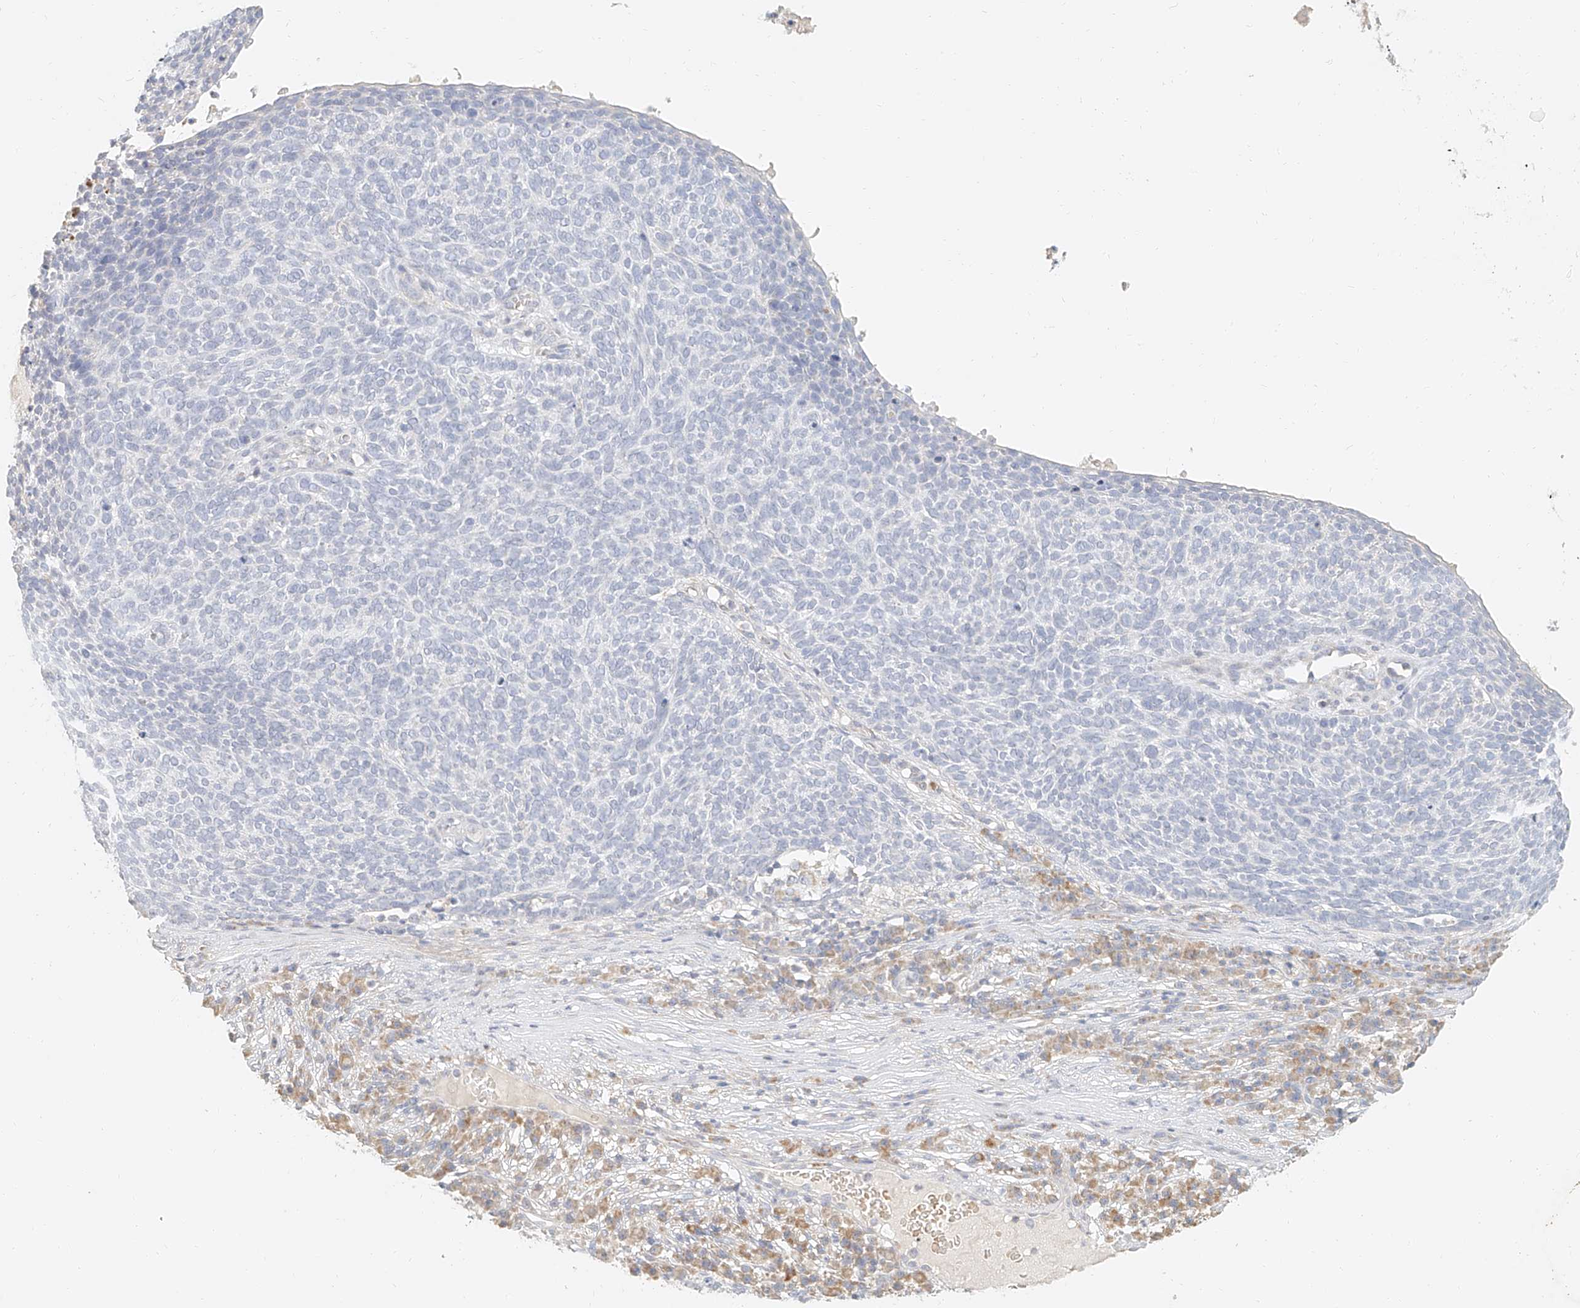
{"staining": {"intensity": "negative", "quantity": "none", "location": "none"}, "tissue": "skin cancer", "cell_type": "Tumor cells", "image_type": "cancer", "snomed": [{"axis": "morphology", "description": "Squamous cell carcinoma, NOS"}, {"axis": "topography", "description": "Skin"}], "caption": "Human skin squamous cell carcinoma stained for a protein using IHC demonstrates no staining in tumor cells.", "gene": "CXorf58", "patient": {"sex": "female", "age": 90}}